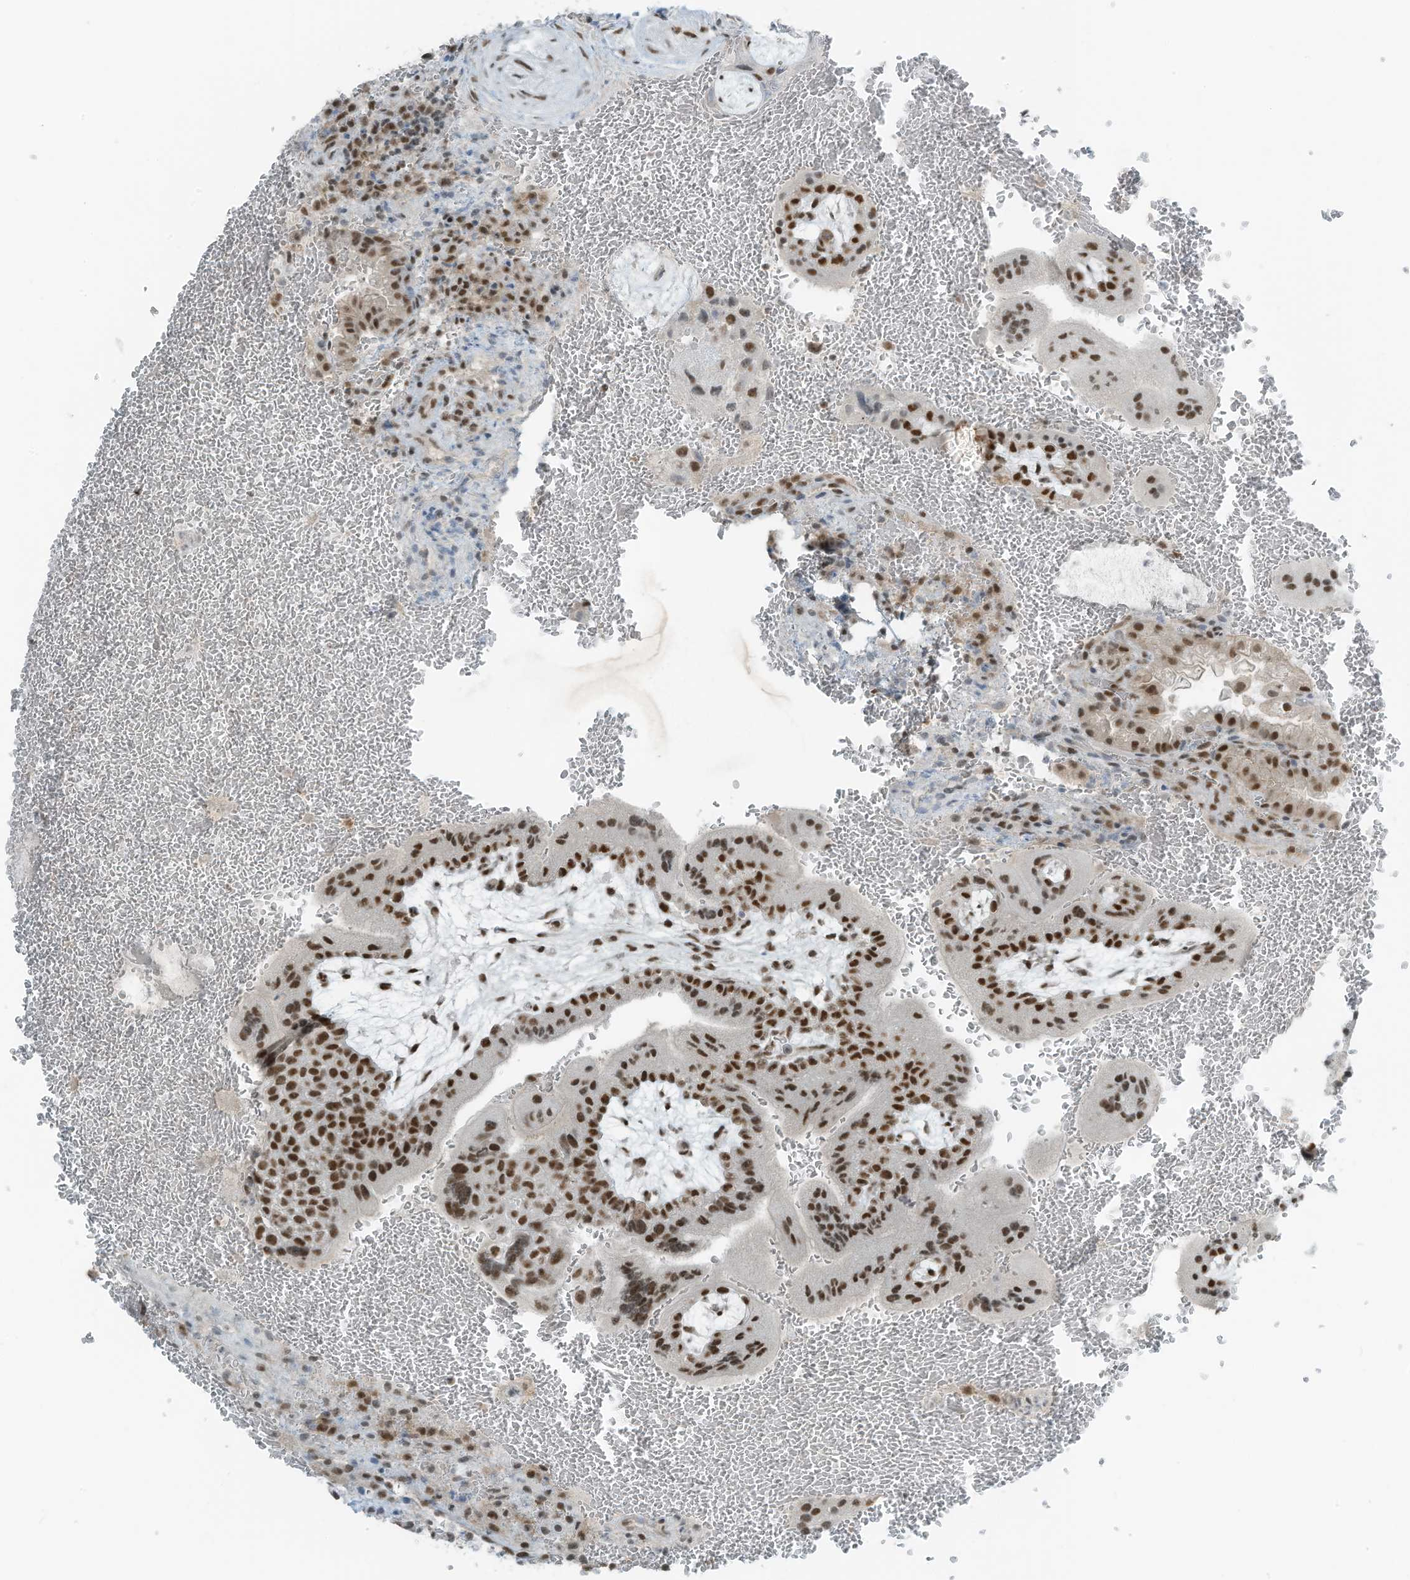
{"staining": {"intensity": "moderate", "quantity": ">75%", "location": "nuclear"}, "tissue": "placenta", "cell_type": "Trophoblastic cells", "image_type": "normal", "snomed": [{"axis": "morphology", "description": "Normal tissue, NOS"}, {"axis": "topography", "description": "Placenta"}], "caption": "Immunohistochemistry histopathology image of unremarkable placenta: placenta stained using immunohistochemistry (IHC) exhibits medium levels of moderate protein expression localized specifically in the nuclear of trophoblastic cells, appearing as a nuclear brown color.", "gene": "WRNIP1", "patient": {"sex": "female", "age": 35}}